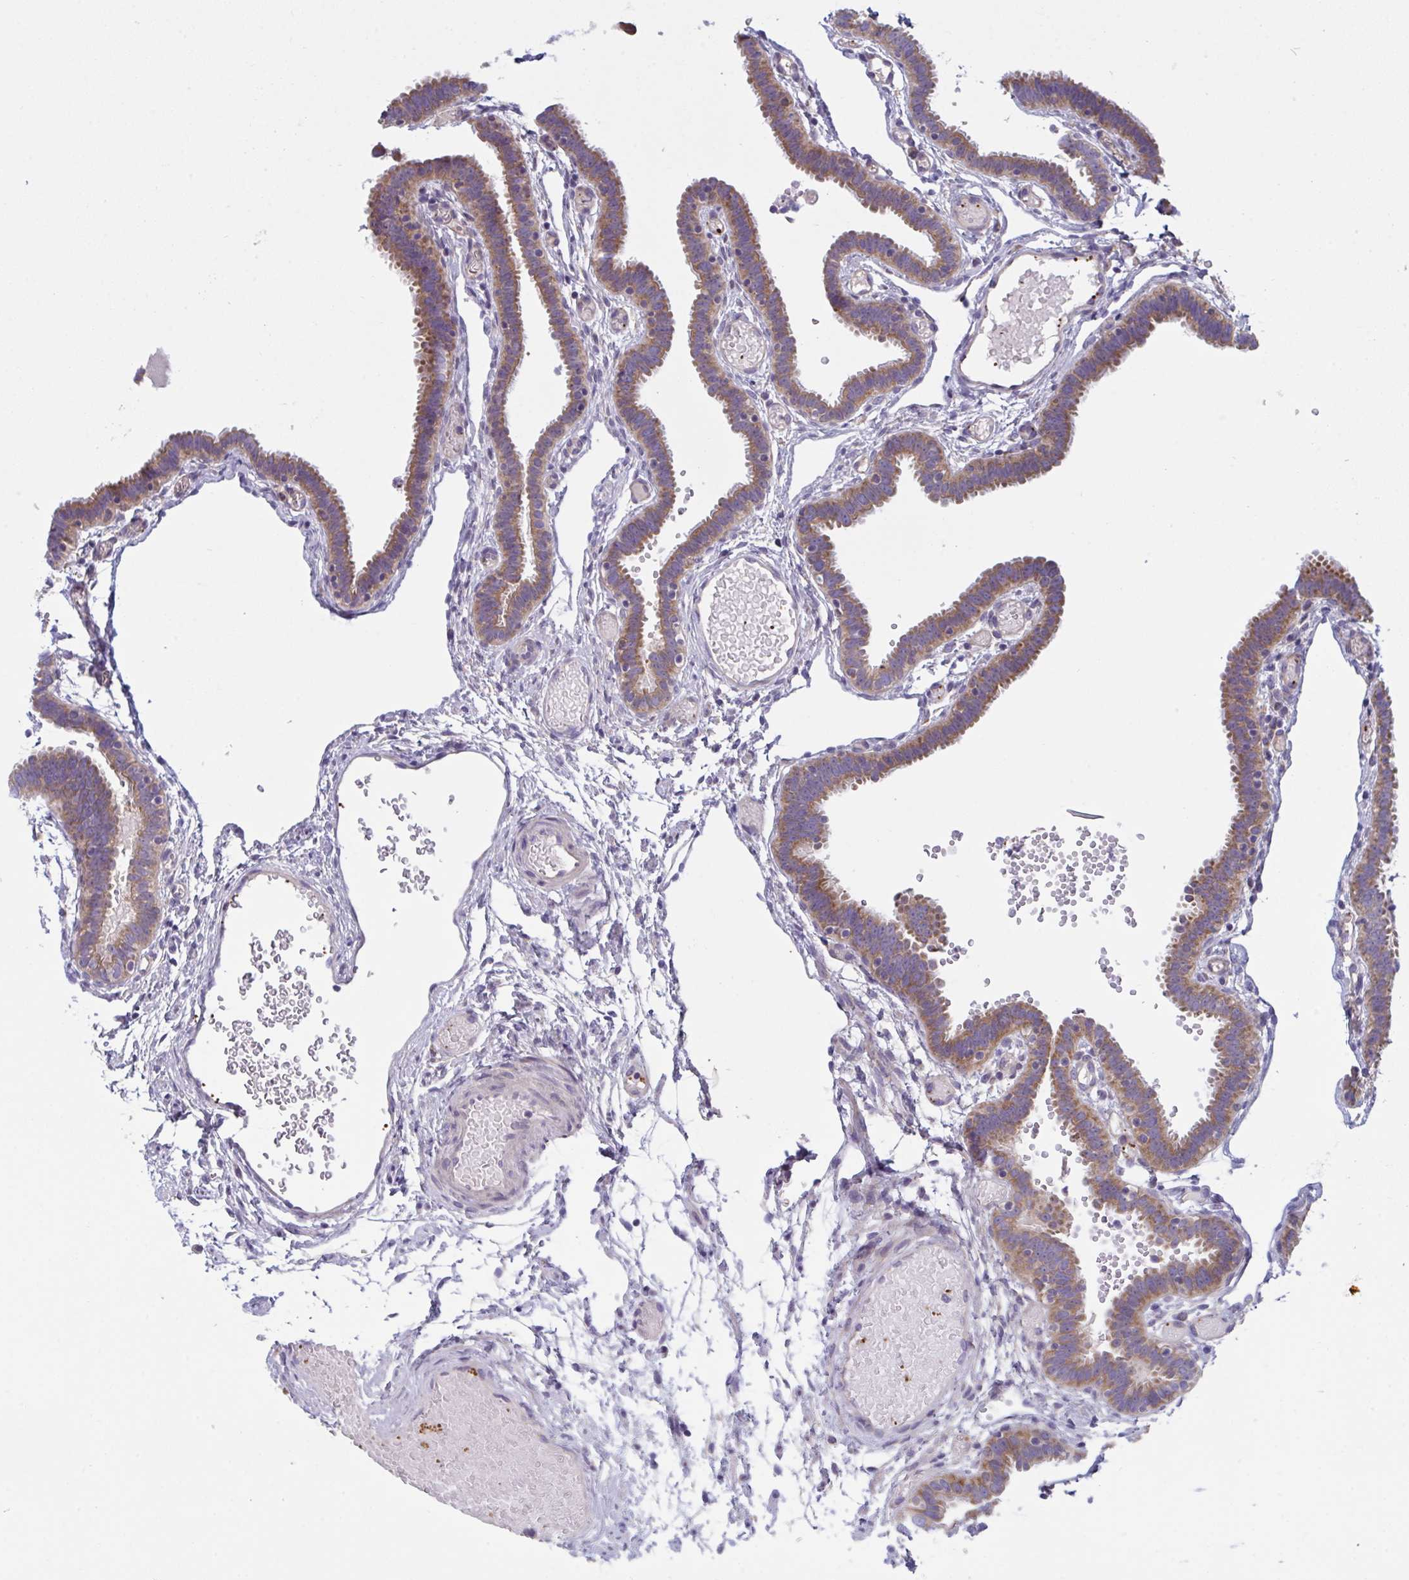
{"staining": {"intensity": "moderate", "quantity": "25%-75%", "location": "cytoplasmic/membranous"}, "tissue": "fallopian tube", "cell_type": "Glandular cells", "image_type": "normal", "snomed": [{"axis": "morphology", "description": "Normal tissue, NOS"}, {"axis": "topography", "description": "Fallopian tube"}], "caption": "Fallopian tube was stained to show a protein in brown. There is medium levels of moderate cytoplasmic/membranous staining in approximately 25%-75% of glandular cells. Immunohistochemistry (ihc) stains the protein of interest in brown and the nuclei are stained blue.", "gene": "MRPS2", "patient": {"sex": "female", "age": 37}}